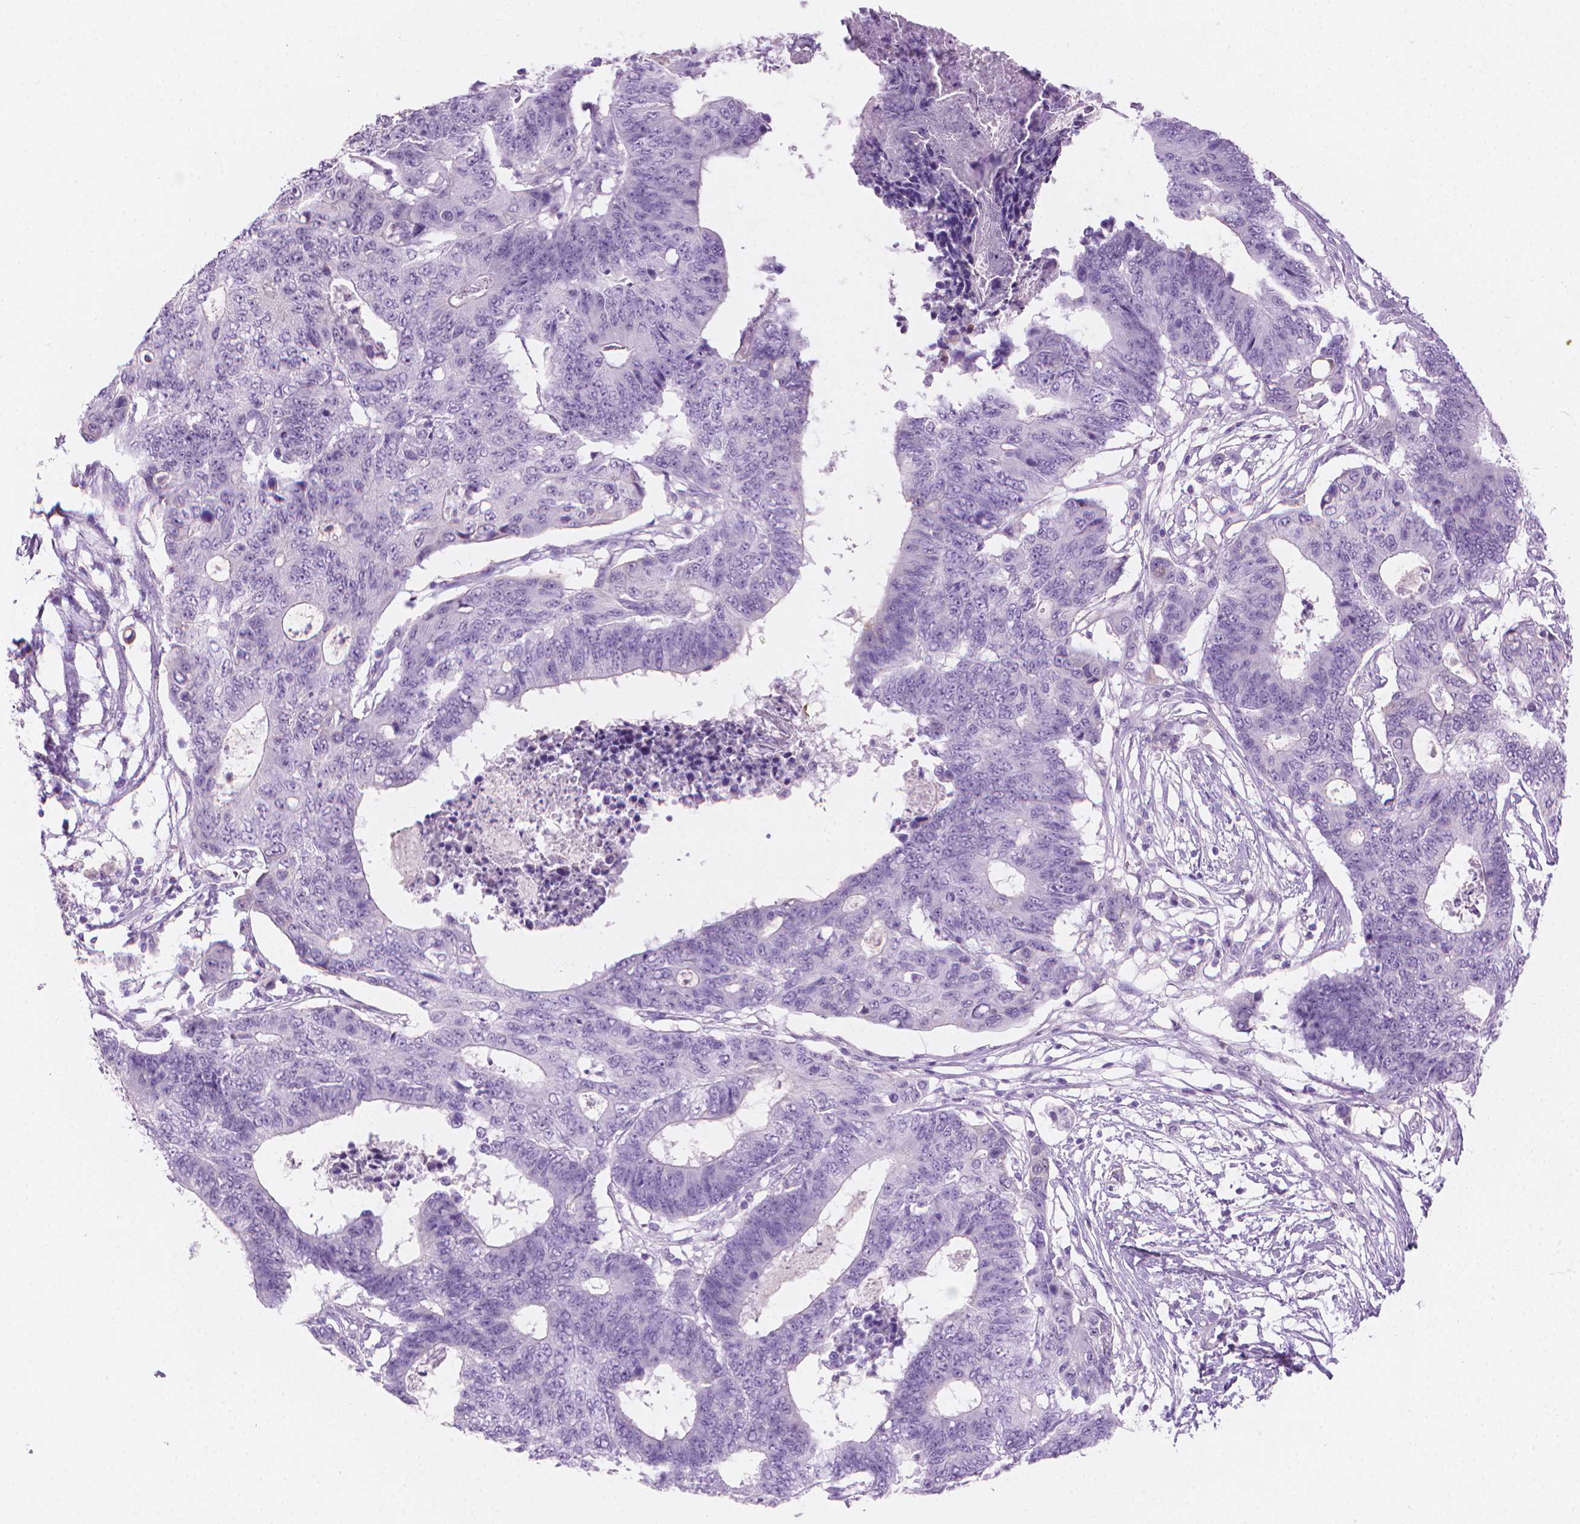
{"staining": {"intensity": "negative", "quantity": "none", "location": "none"}, "tissue": "colorectal cancer", "cell_type": "Tumor cells", "image_type": "cancer", "snomed": [{"axis": "morphology", "description": "Adenocarcinoma, NOS"}, {"axis": "topography", "description": "Colon"}], "caption": "Colorectal cancer was stained to show a protein in brown. There is no significant staining in tumor cells.", "gene": "TTC29", "patient": {"sex": "female", "age": 48}}